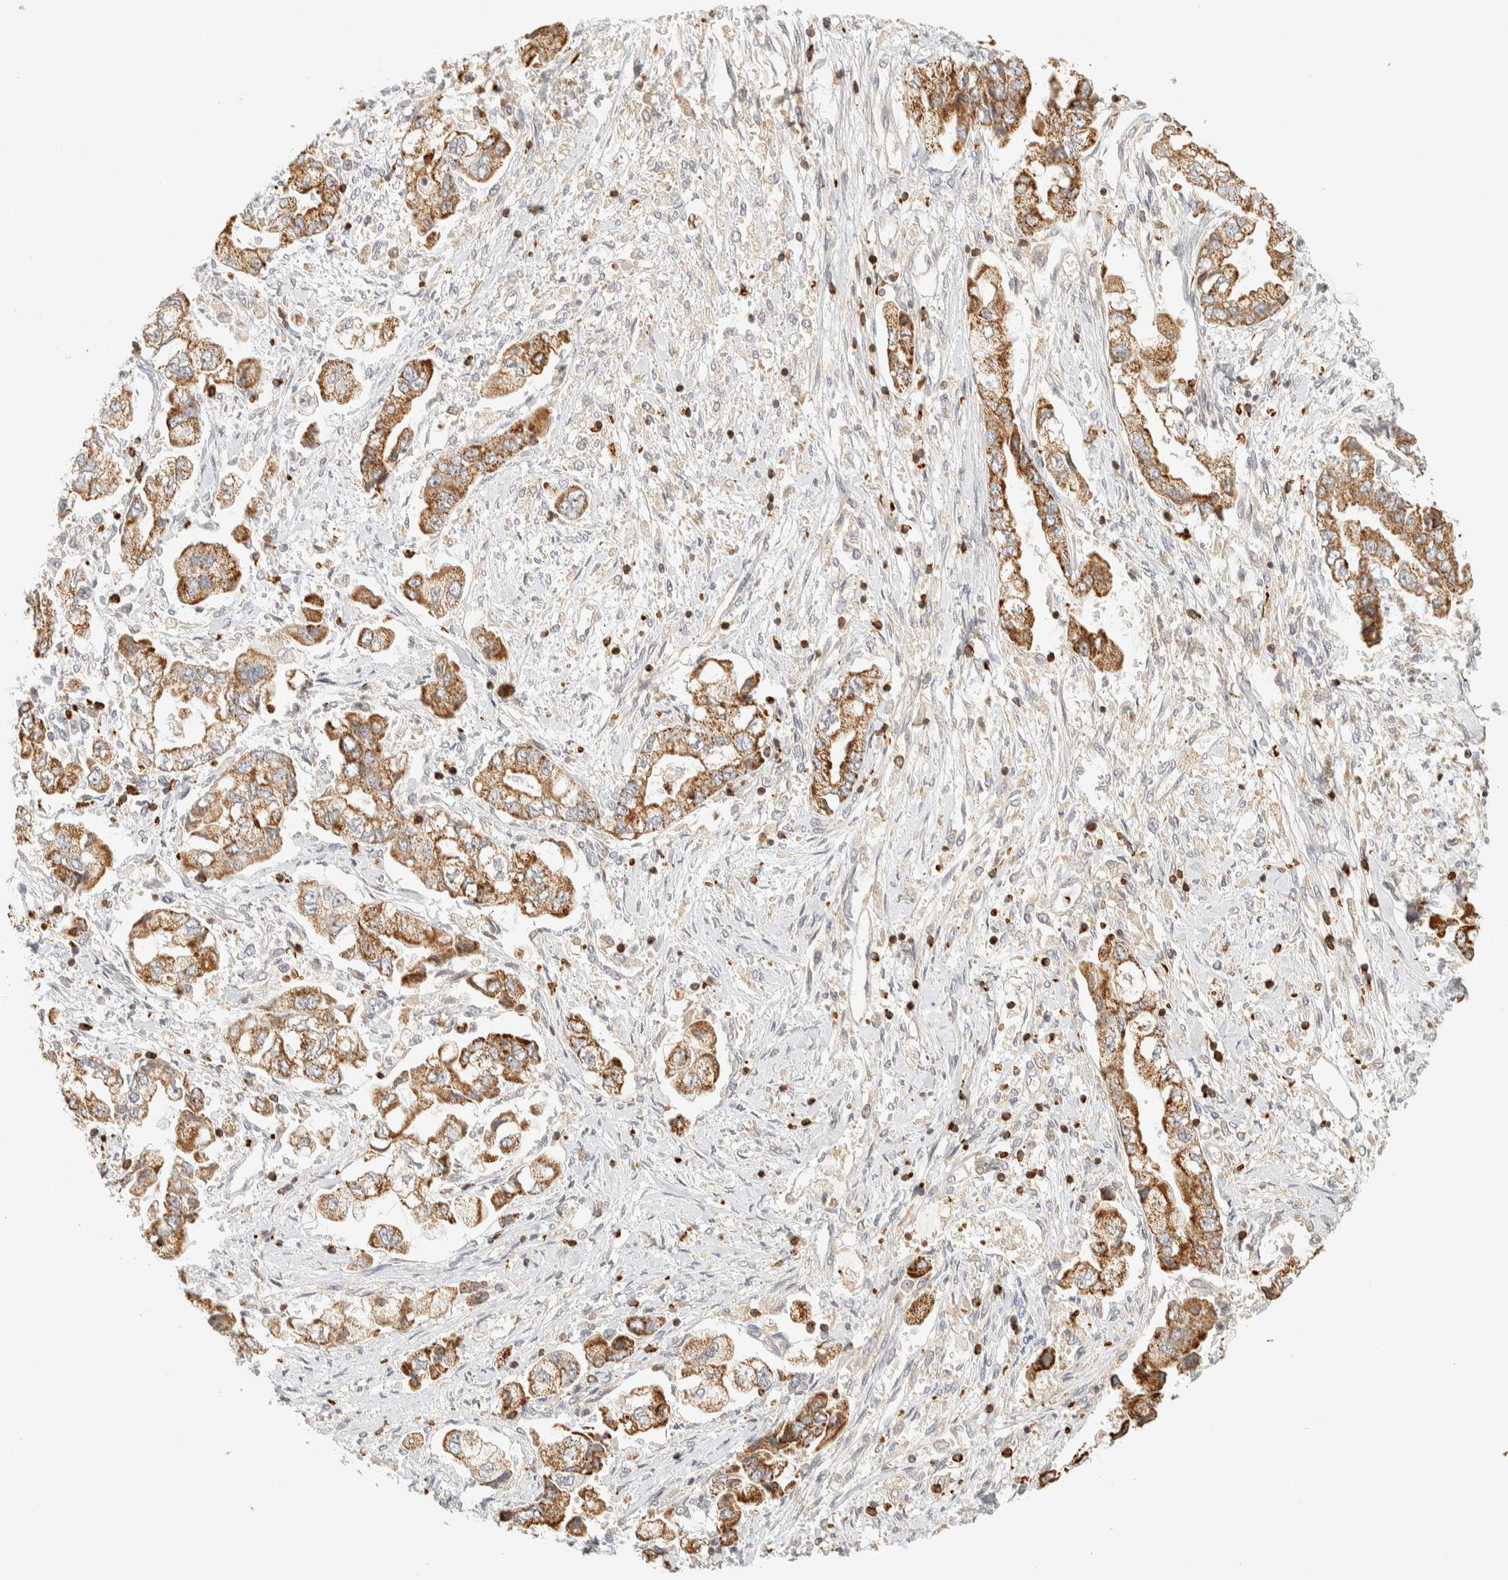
{"staining": {"intensity": "strong", "quantity": ">75%", "location": "cytoplasmic/membranous"}, "tissue": "stomach cancer", "cell_type": "Tumor cells", "image_type": "cancer", "snomed": [{"axis": "morphology", "description": "Normal tissue, NOS"}, {"axis": "morphology", "description": "Adenocarcinoma, NOS"}, {"axis": "topography", "description": "Stomach"}], "caption": "Immunohistochemistry (IHC) (DAB (3,3'-diaminobenzidine)) staining of human stomach cancer exhibits strong cytoplasmic/membranous protein positivity in about >75% of tumor cells.", "gene": "RUNDC1", "patient": {"sex": "male", "age": 62}}